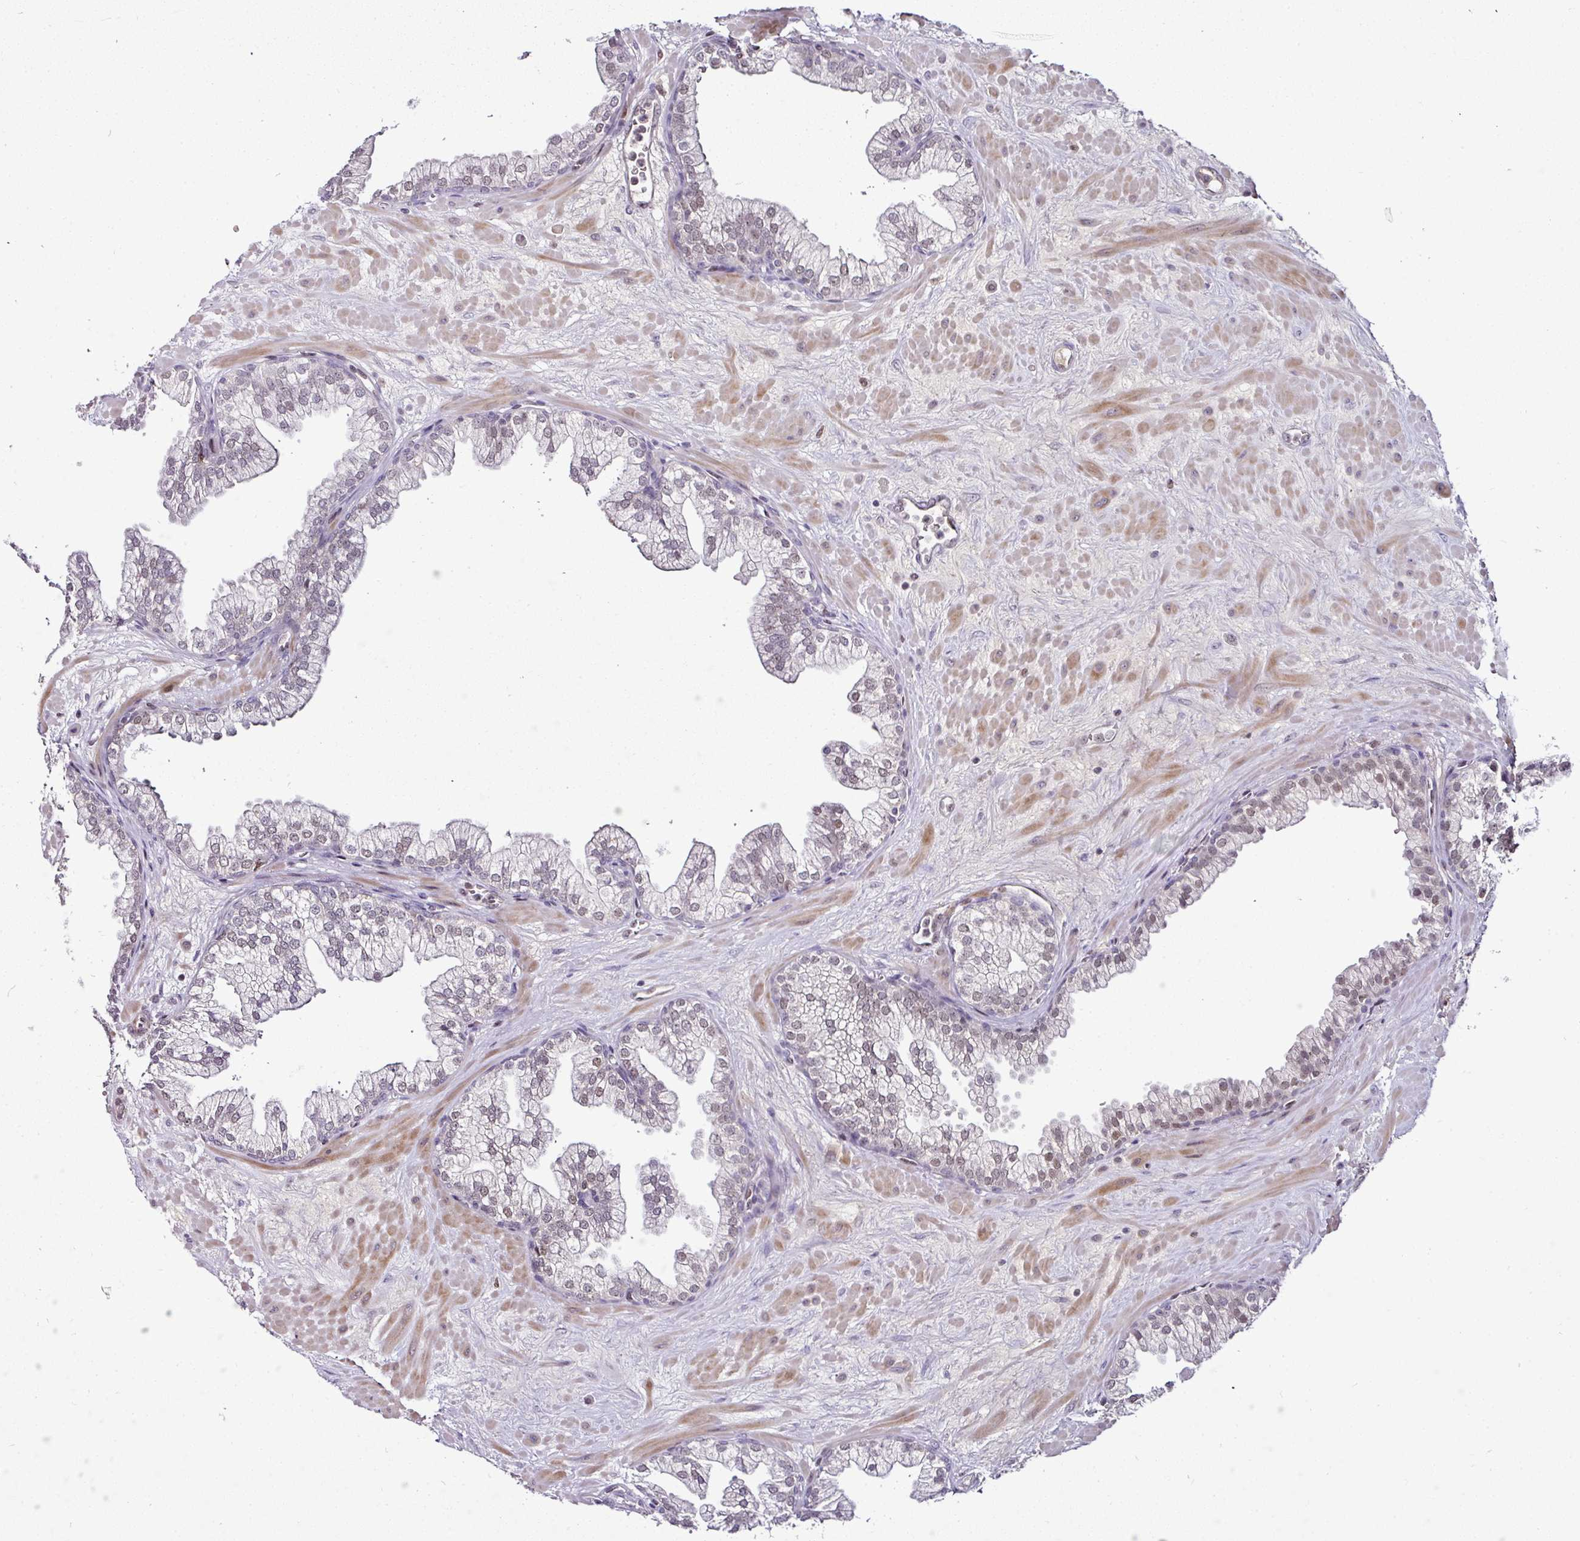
{"staining": {"intensity": "weak", "quantity": "25%-75%", "location": "nuclear"}, "tissue": "prostate", "cell_type": "Glandular cells", "image_type": "normal", "snomed": [{"axis": "morphology", "description": "Normal tissue, NOS"}, {"axis": "topography", "description": "Prostate"}, {"axis": "topography", "description": "Peripheral nerve tissue"}], "caption": "Protein staining of normal prostate shows weak nuclear expression in about 25%-75% of glandular cells. Ihc stains the protein of interest in brown and the nuclei are stained blue.", "gene": "KLF16", "patient": {"sex": "male", "age": 61}}